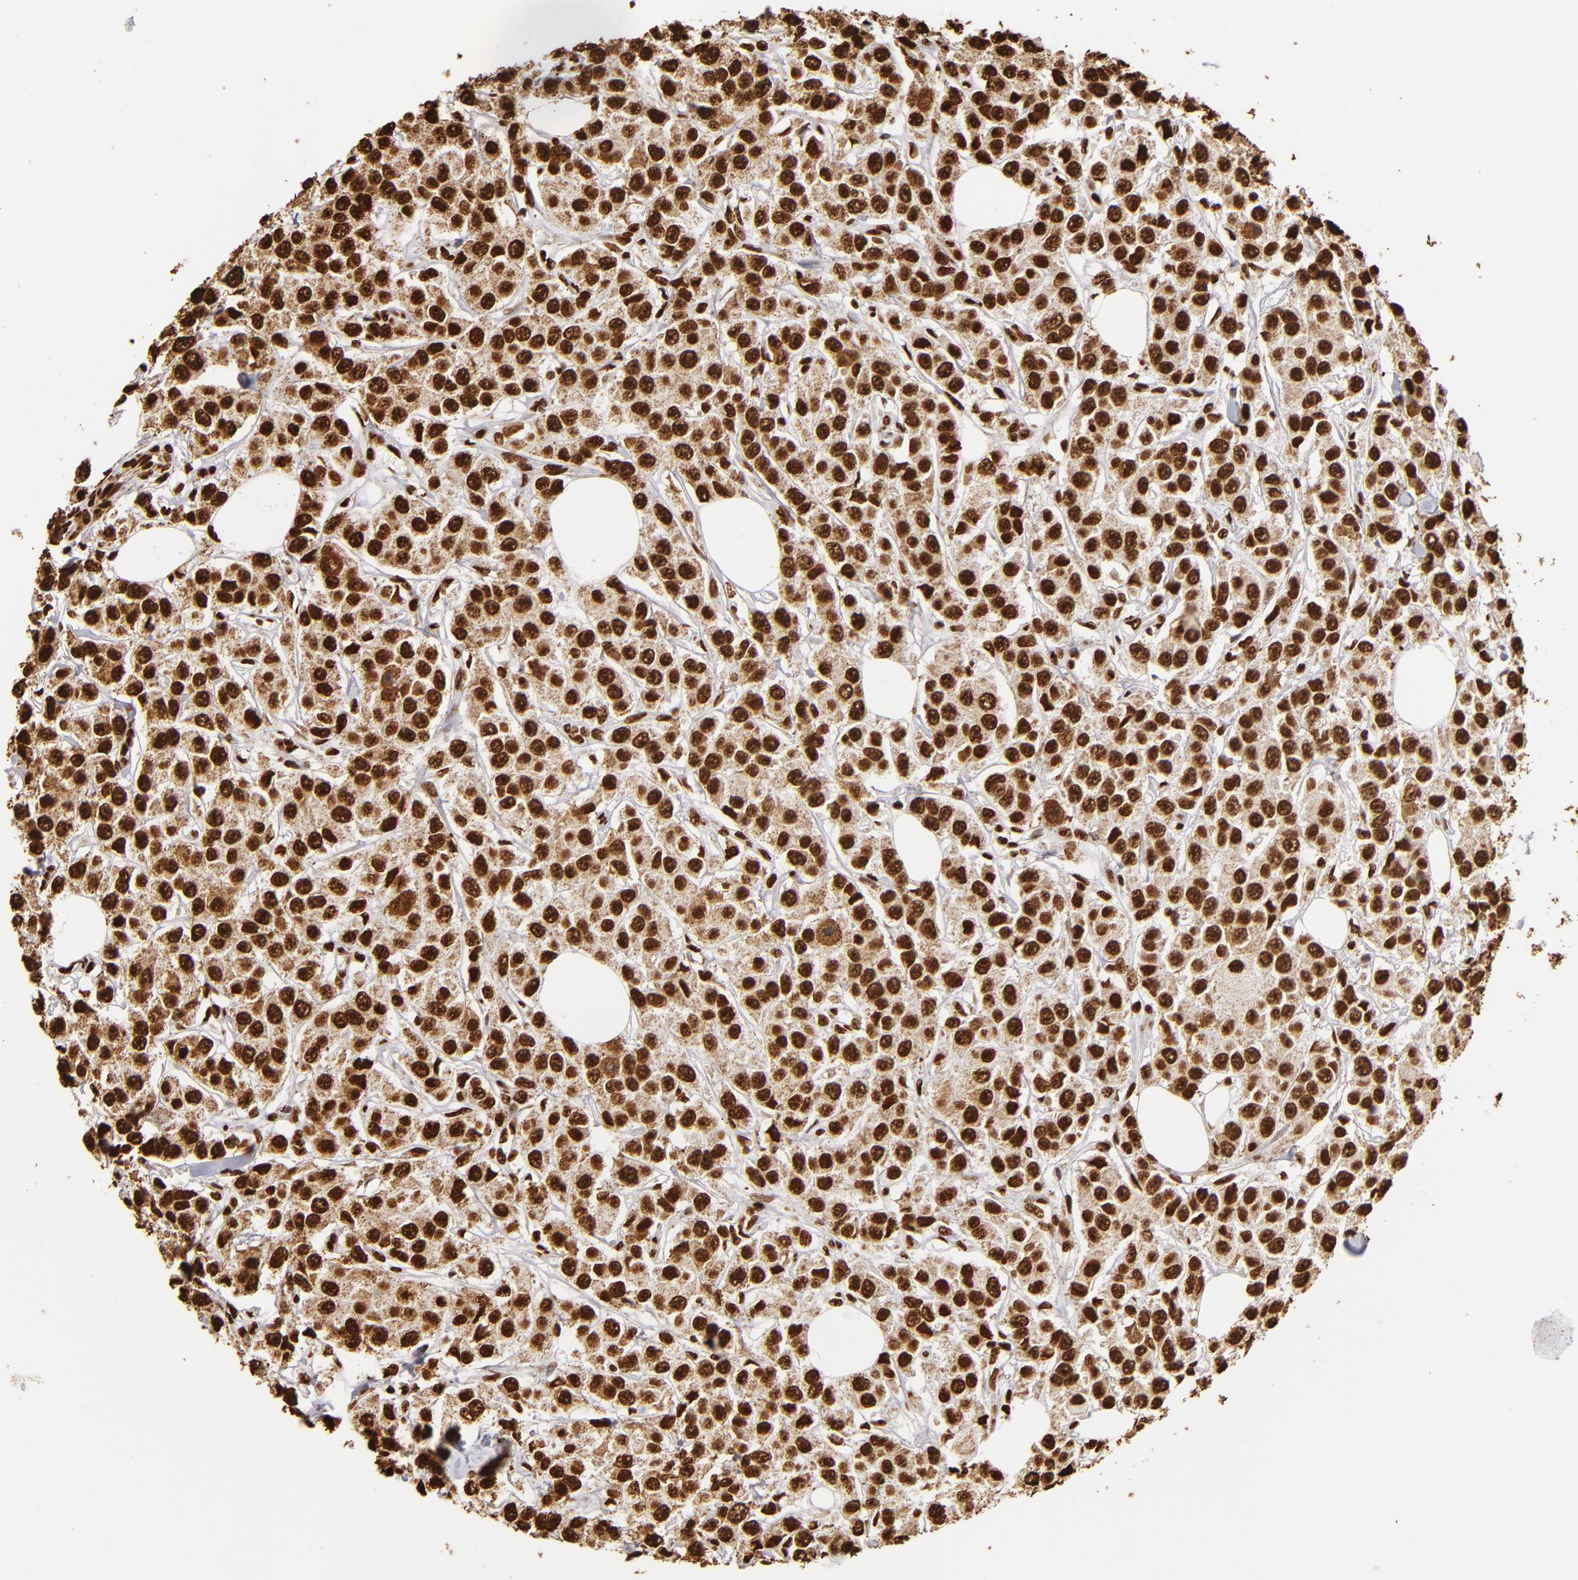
{"staining": {"intensity": "strong", "quantity": ">75%", "location": "nuclear"}, "tissue": "breast cancer", "cell_type": "Tumor cells", "image_type": "cancer", "snomed": [{"axis": "morphology", "description": "Duct carcinoma"}, {"axis": "topography", "description": "Breast"}], "caption": "Breast invasive ductal carcinoma tissue demonstrates strong nuclear positivity in about >75% of tumor cells The protein is stained brown, and the nuclei are stained in blue (DAB (3,3'-diaminobenzidine) IHC with brightfield microscopy, high magnification).", "gene": "ILF3", "patient": {"sex": "female", "age": 58}}